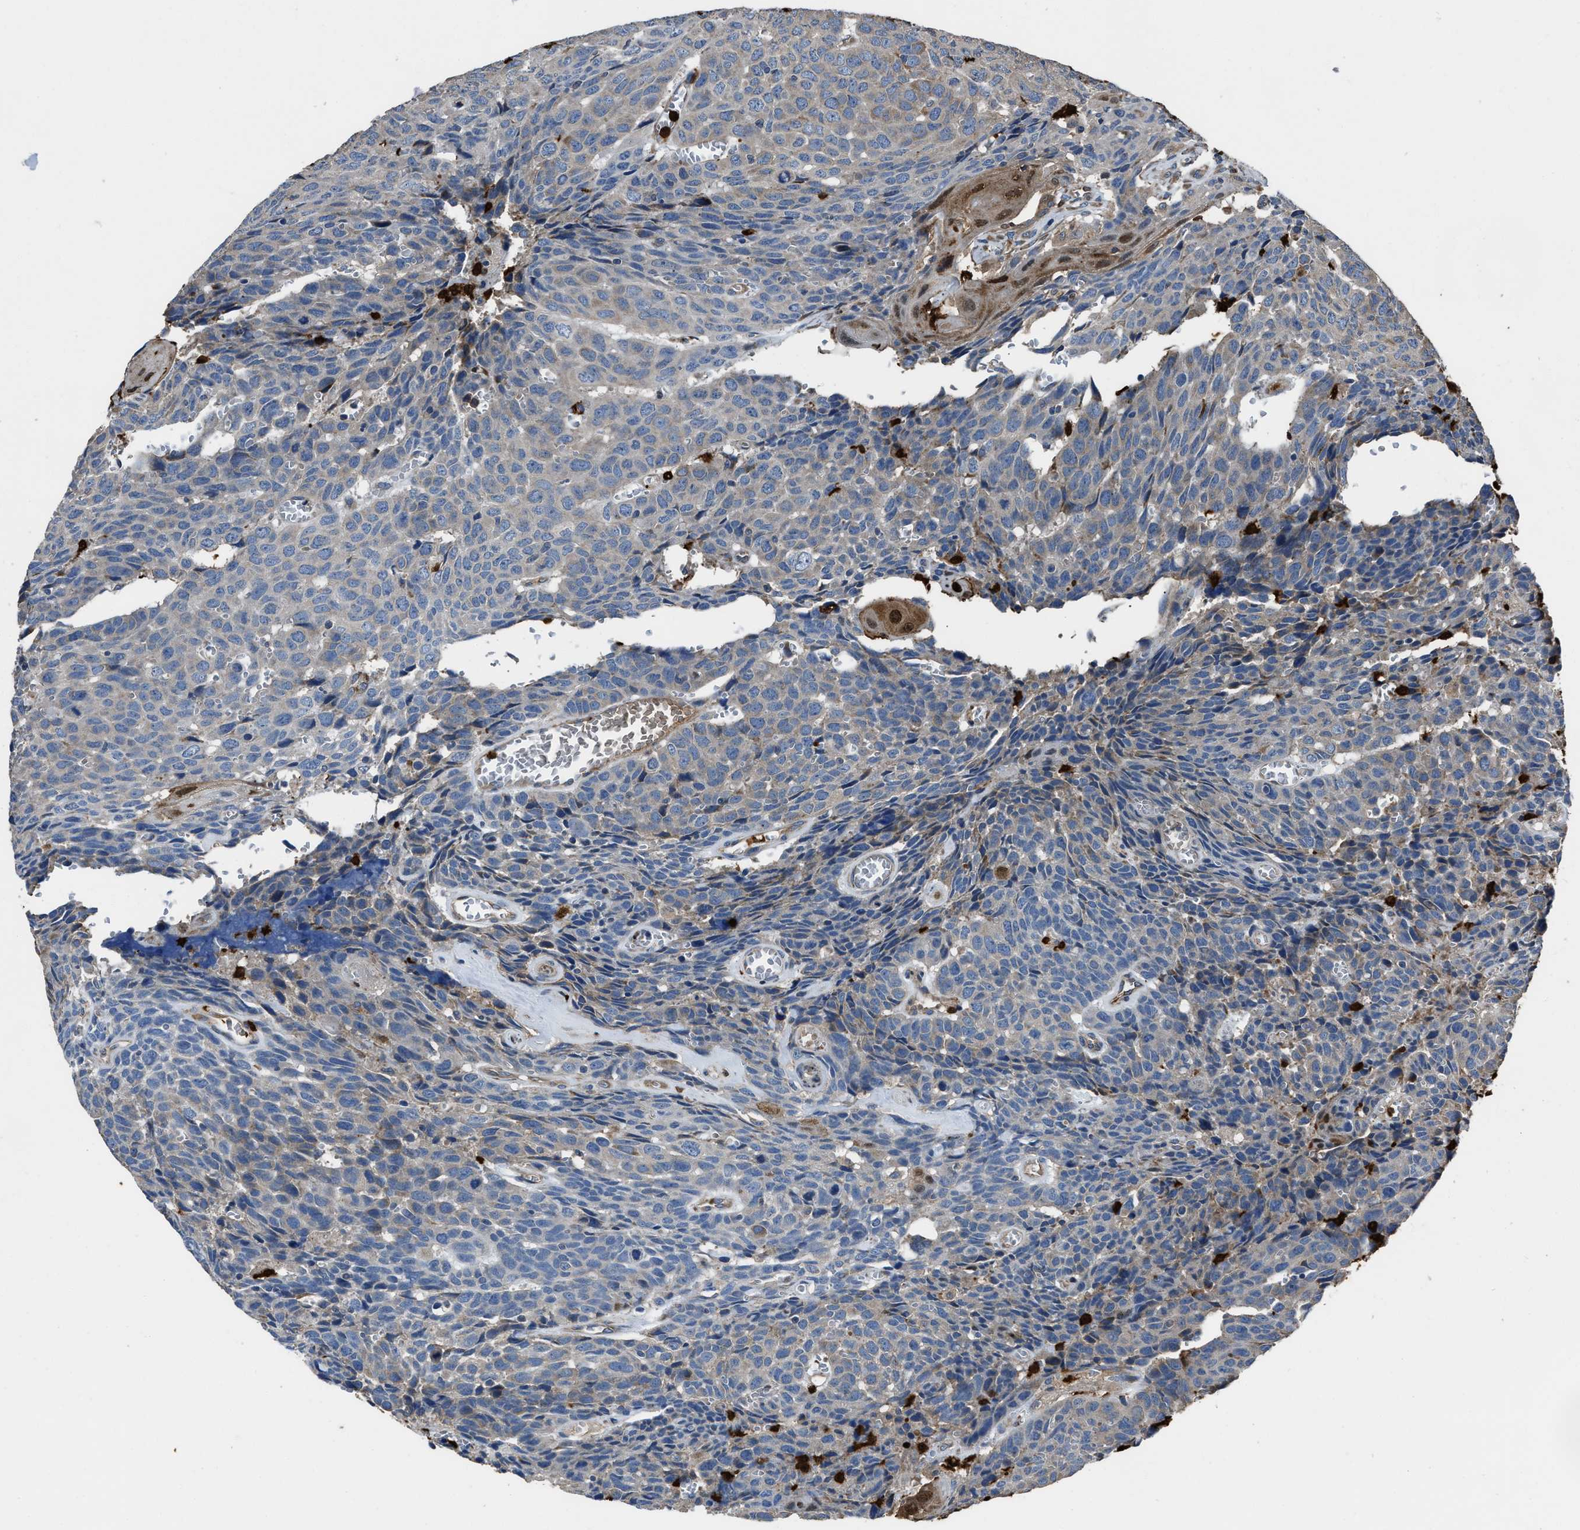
{"staining": {"intensity": "moderate", "quantity": "<25%", "location": "cytoplasmic/membranous,nuclear"}, "tissue": "head and neck cancer", "cell_type": "Tumor cells", "image_type": "cancer", "snomed": [{"axis": "morphology", "description": "Squamous cell carcinoma, NOS"}, {"axis": "topography", "description": "Head-Neck"}], "caption": "Immunohistochemistry staining of head and neck cancer, which reveals low levels of moderate cytoplasmic/membranous and nuclear staining in about <25% of tumor cells indicating moderate cytoplasmic/membranous and nuclear protein staining. The staining was performed using DAB (3,3'-diaminobenzidine) (brown) for protein detection and nuclei were counterstained in hematoxylin (blue).", "gene": "ANGPT1", "patient": {"sex": "male", "age": 66}}